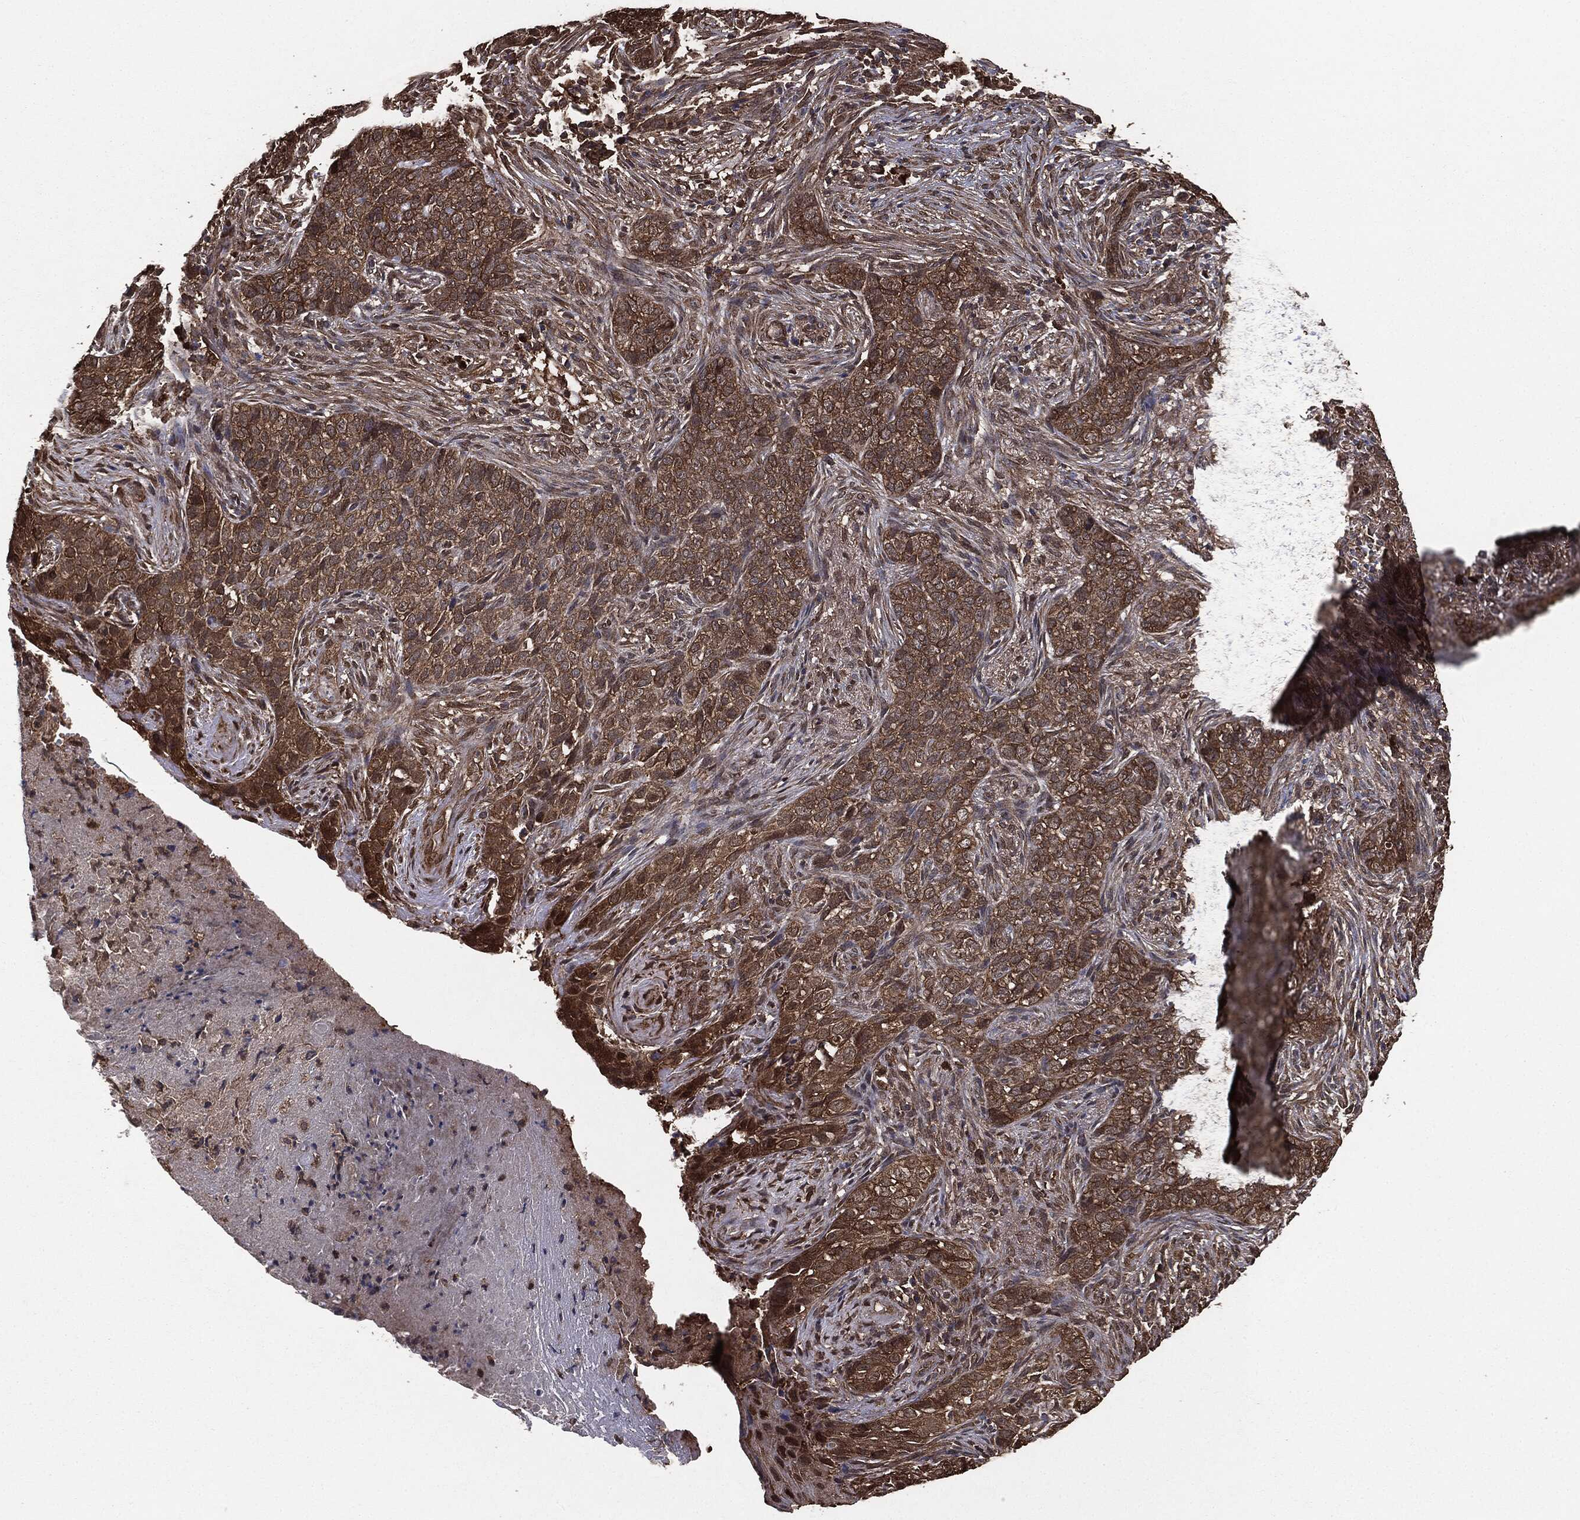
{"staining": {"intensity": "moderate", "quantity": ">75%", "location": "cytoplasmic/membranous"}, "tissue": "skin cancer", "cell_type": "Tumor cells", "image_type": "cancer", "snomed": [{"axis": "morphology", "description": "Squamous cell carcinoma, NOS"}, {"axis": "topography", "description": "Skin"}], "caption": "Protein analysis of skin cancer (squamous cell carcinoma) tissue shows moderate cytoplasmic/membranous positivity in about >75% of tumor cells. Using DAB (brown) and hematoxylin (blue) stains, captured at high magnification using brightfield microscopy.", "gene": "NME1", "patient": {"sex": "male", "age": 88}}